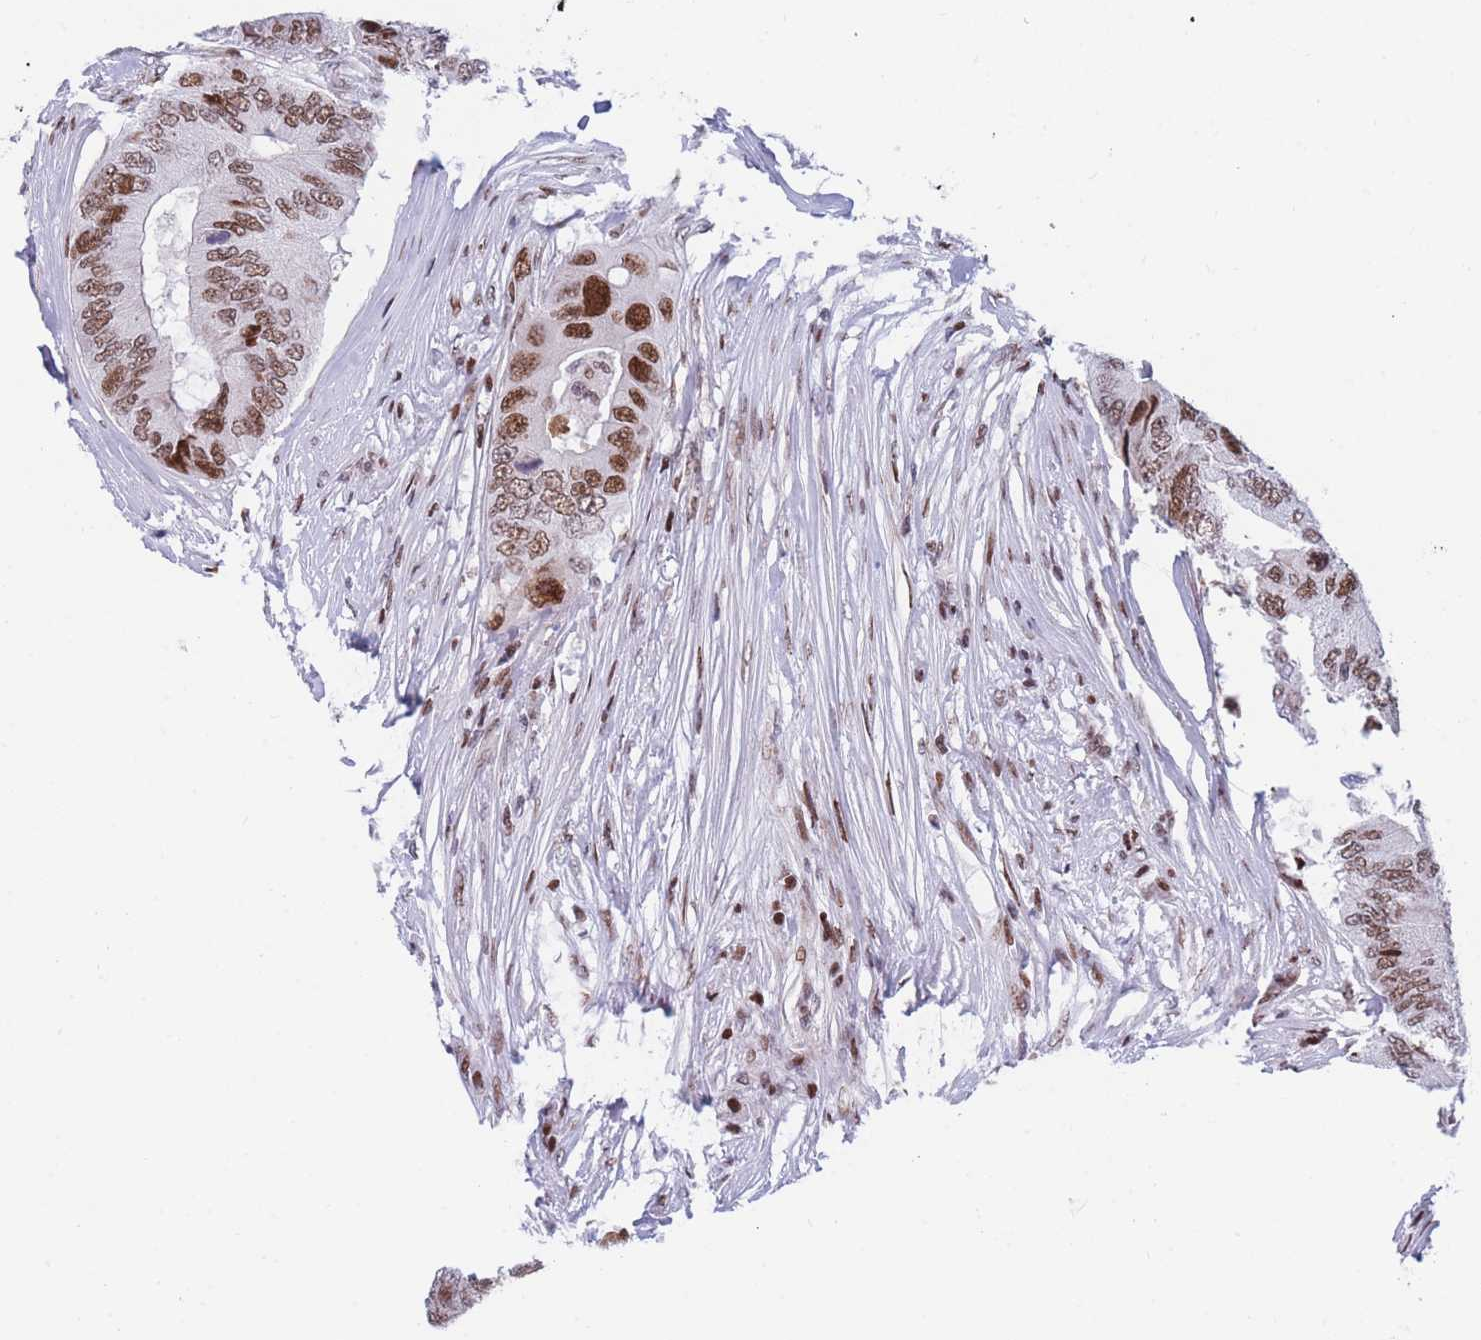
{"staining": {"intensity": "moderate", "quantity": ">75%", "location": "nuclear"}, "tissue": "colorectal cancer", "cell_type": "Tumor cells", "image_type": "cancer", "snomed": [{"axis": "morphology", "description": "Adenocarcinoma, NOS"}, {"axis": "topography", "description": "Colon"}], "caption": "Immunohistochemistry of adenocarcinoma (colorectal) reveals medium levels of moderate nuclear expression in about >75% of tumor cells.", "gene": "DNAJC3", "patient": {"sex": "male", "age": 71}}